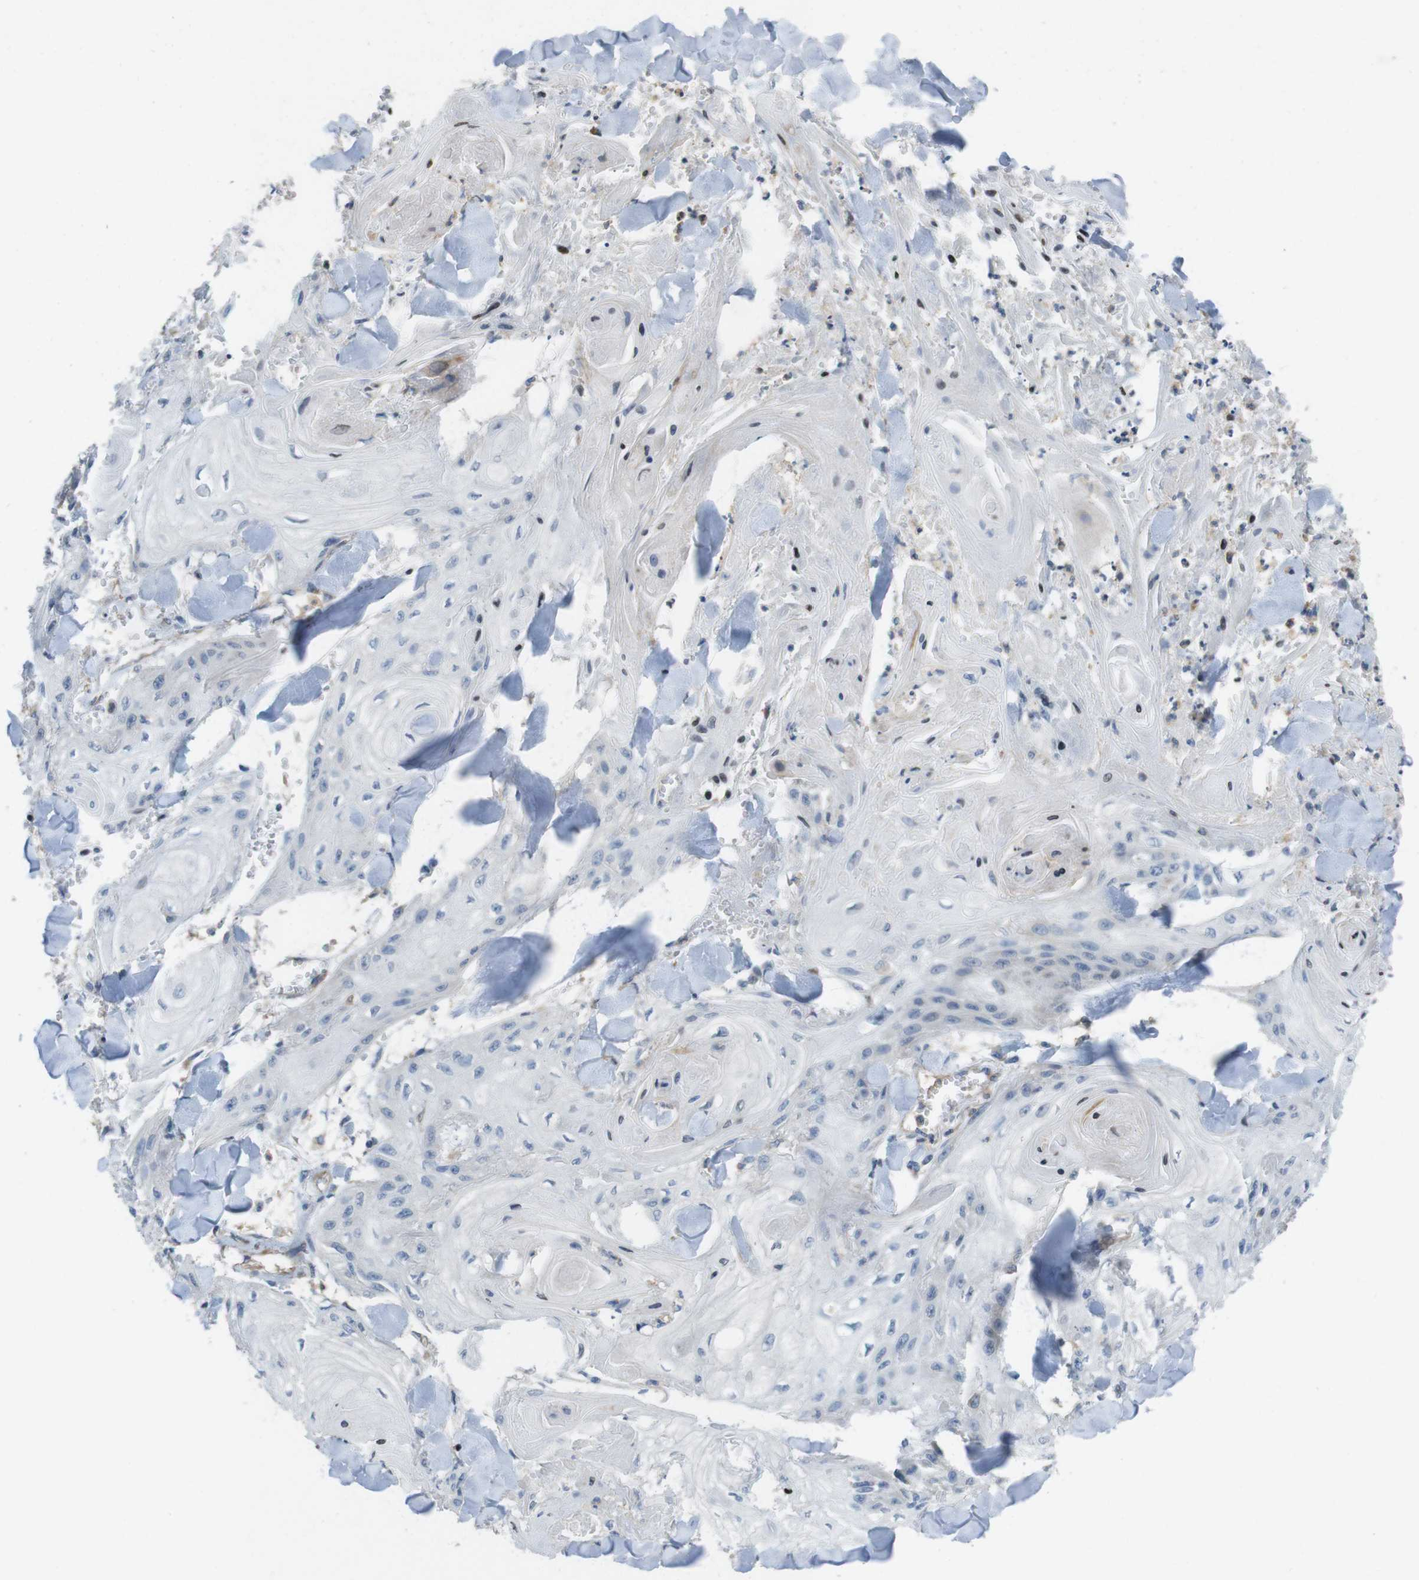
{"staining": {"intensity": "negative", "quantity": "none", "location": "none"}, "tissue": "skin cancer", "cell_type": "Tumor cells", "image_type": "cancer", "snomed": [{"axis": "morphology", "description": "Squamous cell carcinoma, NOS"}, {"axis": "topography", "description": "Skin"}], "caption": "IHC of skin cancer exhibits no expression in tumor cells.", "gene": "PCDH10", "patient": {"sex": "male", "age": 74}}